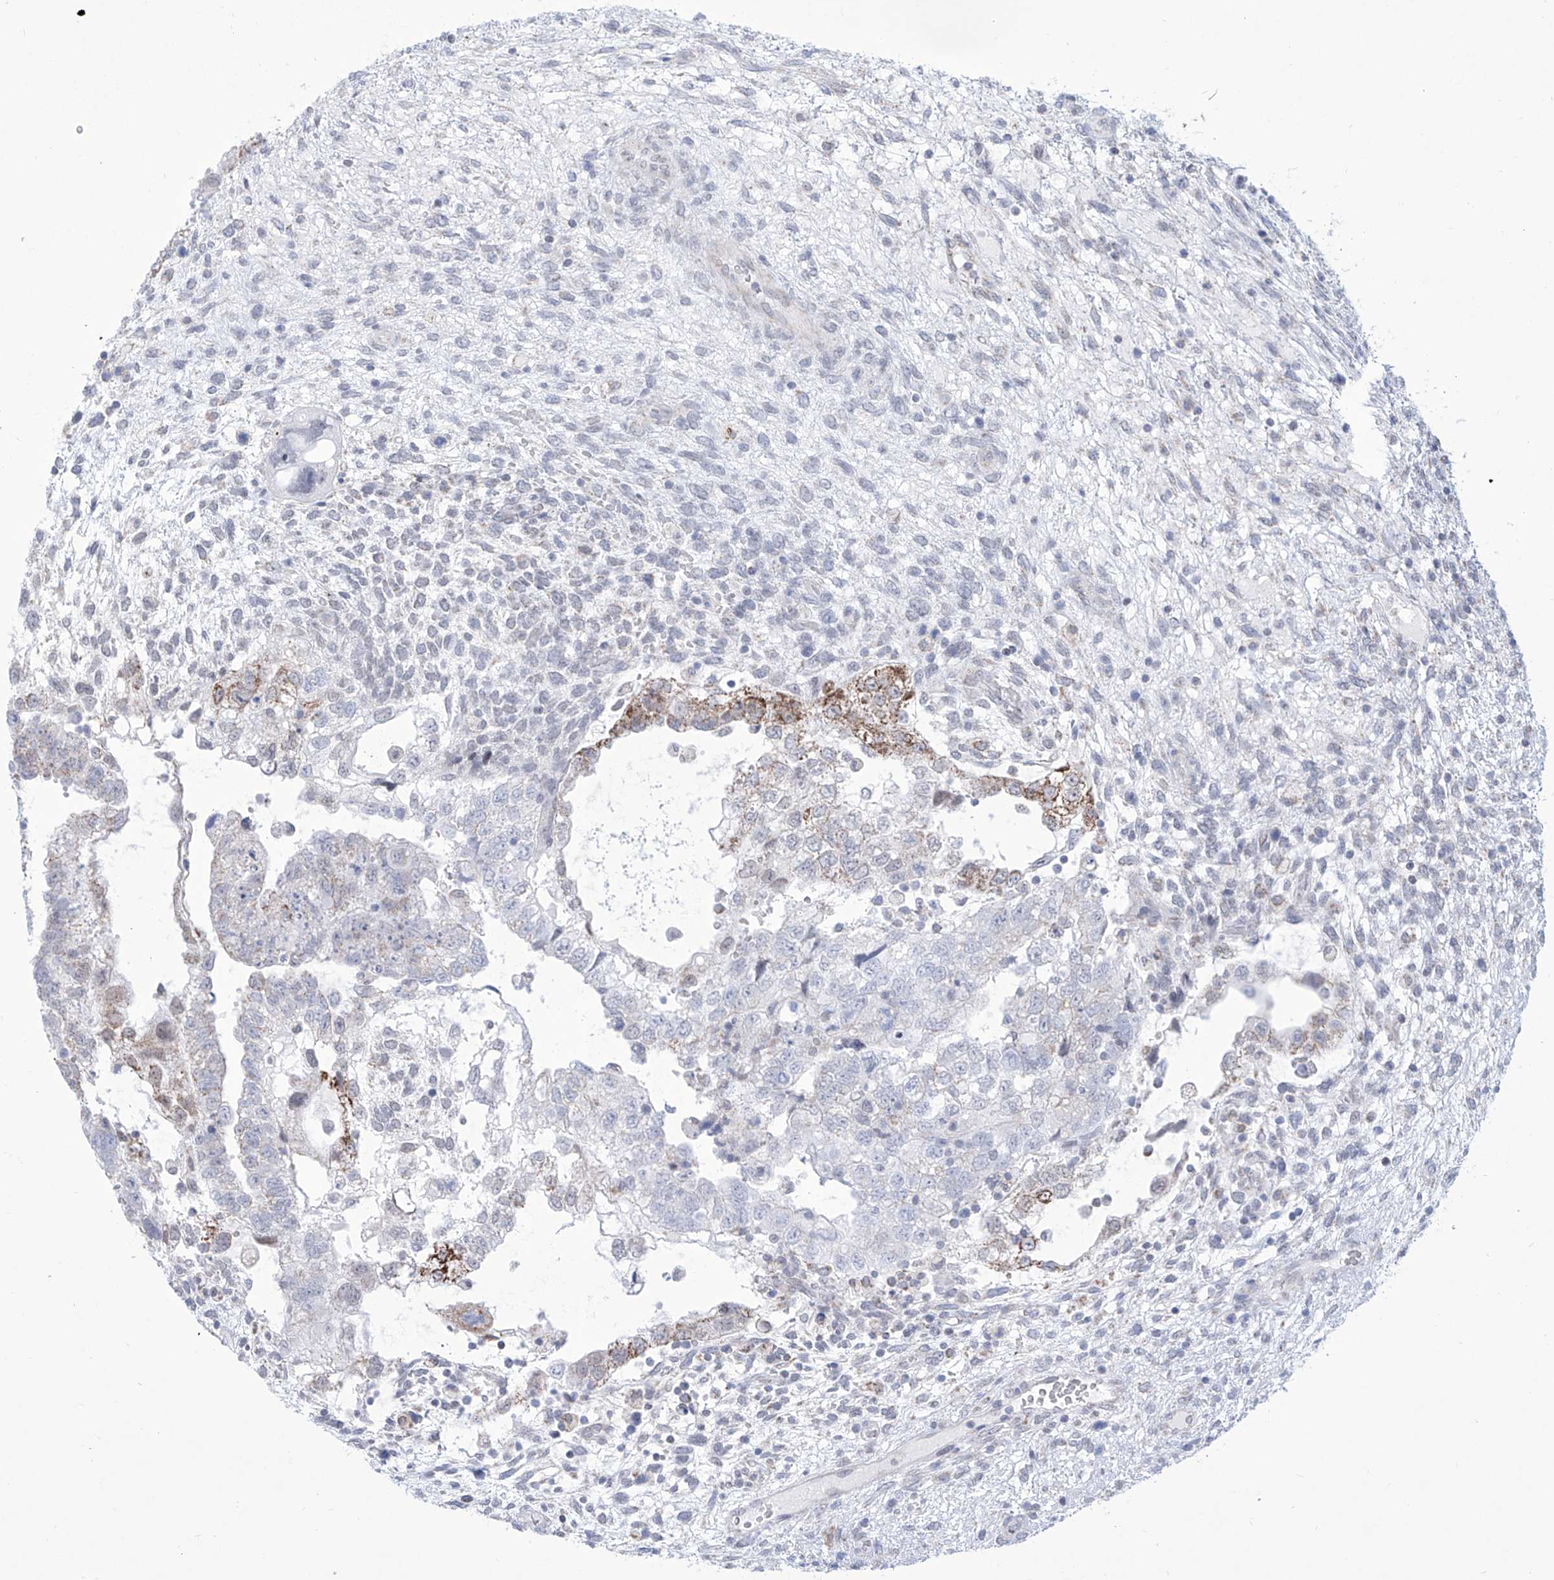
{"staining": {"intensity": "moderate", "quantity": "<25%", "location": "cytoplasmic/membranous"}, "tissue": "testis cancer", "cell_type": "Tumor cells", "image_type": "cancer", "snomed": [{"axis": "morphology", "description": "Carcinoma, Embryonal, NOS"}, {"axis": "topography", "description": "Testis"}], "caption": "High-magnification brightfield microscopy of embryonal carcinoma (testis) stained with DAB (3,3'-diaminobenzidine) (brown) and counterstained with hematoxylin (blue). tumor cells exhibit moderate cytoplasmic/membranous expression is seen in approximately<25% of cells. (brown staining indicates protein expression, while blue staining denotes nuclei).", "gene": "ALDH6A1", "patient": {"sex": "male", "age": 37}}